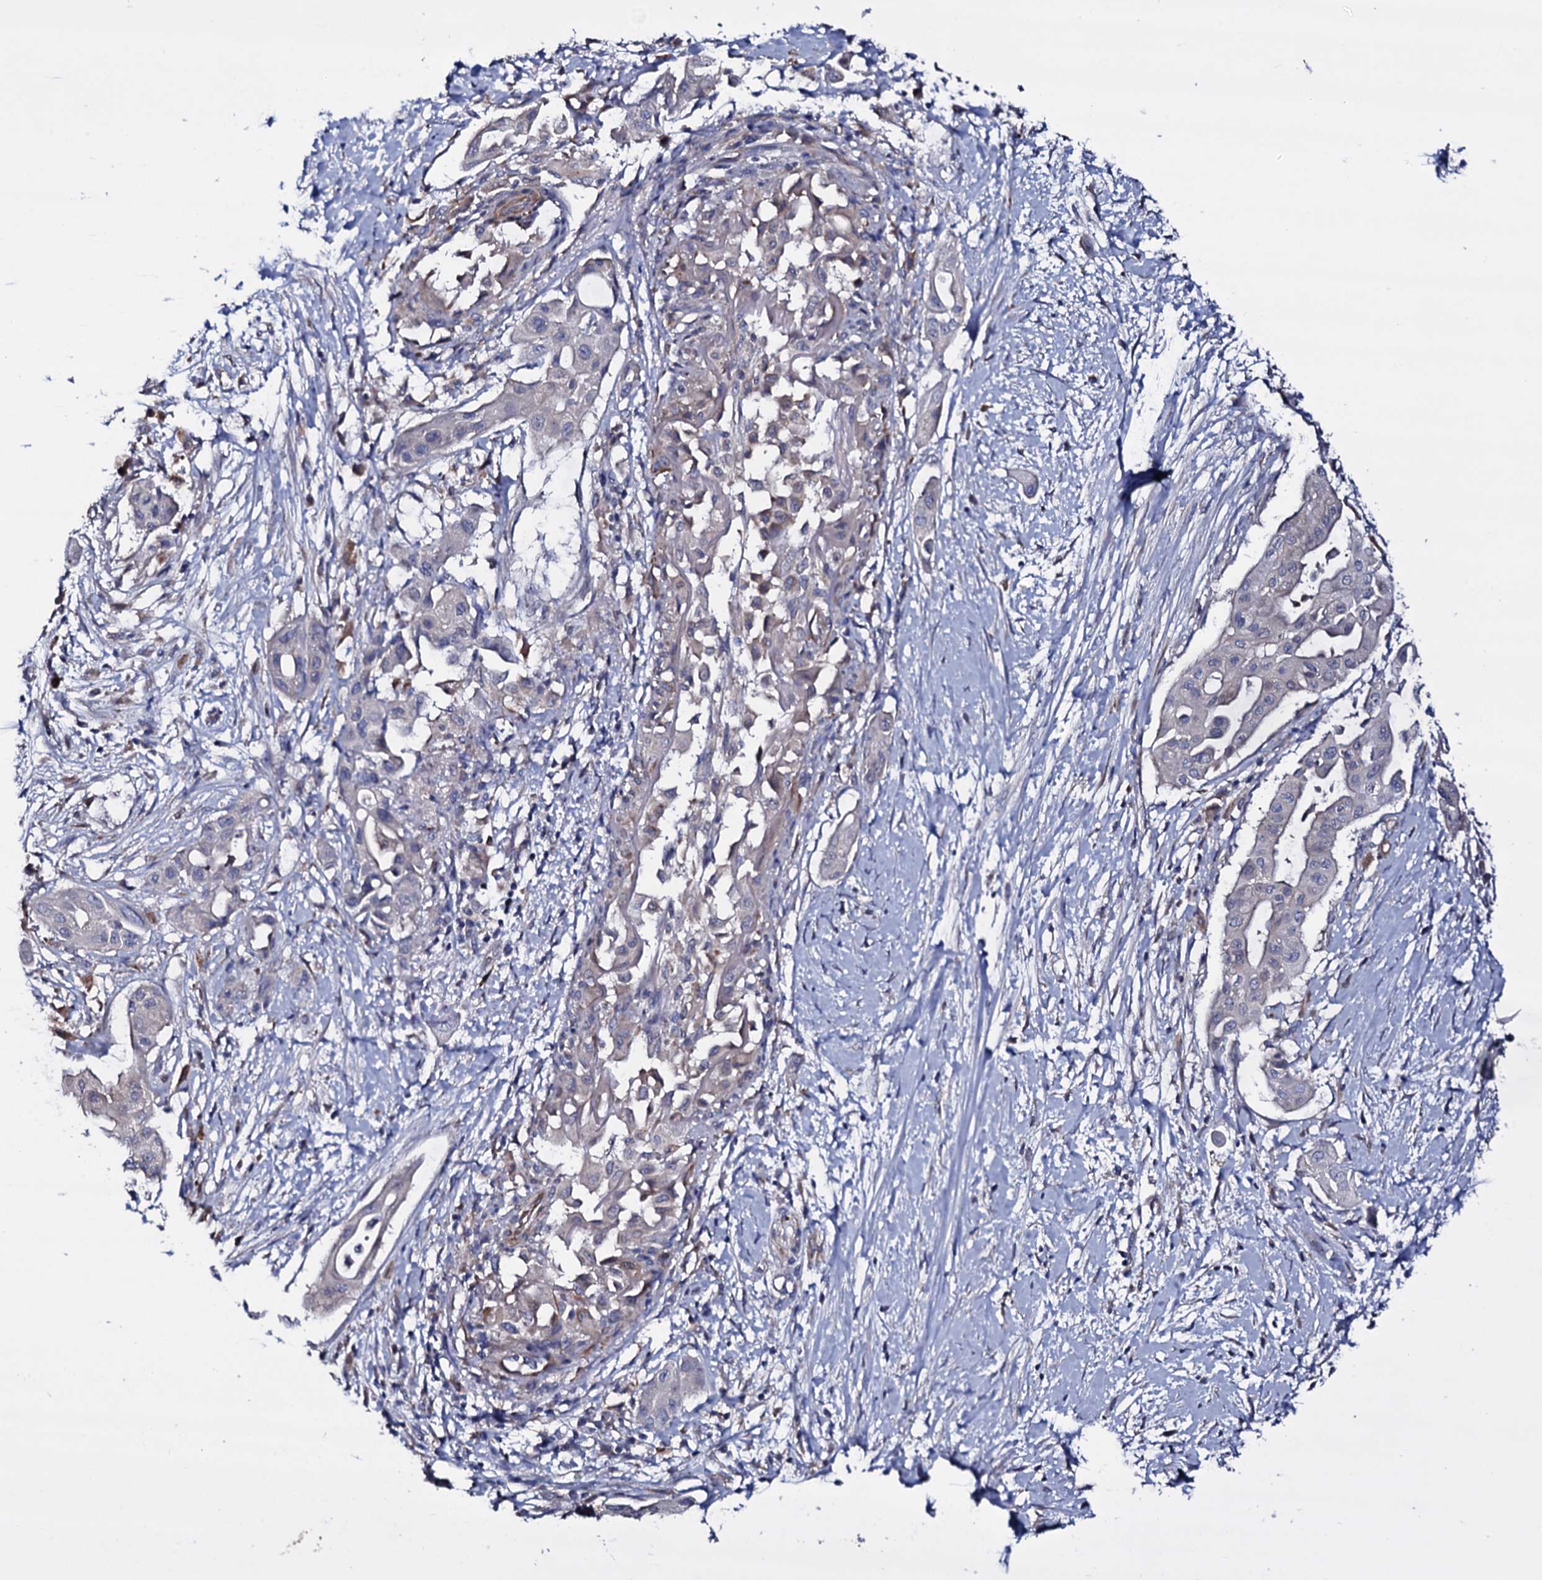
{"staining": {"intensity": "negative", "quantity": "none", "location": "none"}, "tissue": "pancreatic cancer", "cell_type": "Tumor cells", "image_type": "cancer", "snomed": [{"axis": "morphology", "description": "Adenocarcinoma, NOS"}, {"axis": "topography", "description": "Pancreas"}], "caption": "Immunohistochemistry photomicrograph of neoplastic tissue: human adenocarcinoma (pancreatic) stained with DAB displays no significant protein expression in tumor cells. (DAB IHC with hematoxylin counter stain).", "gene": "BCL2L14", "patient": {"sex": "male", "age": 68}}